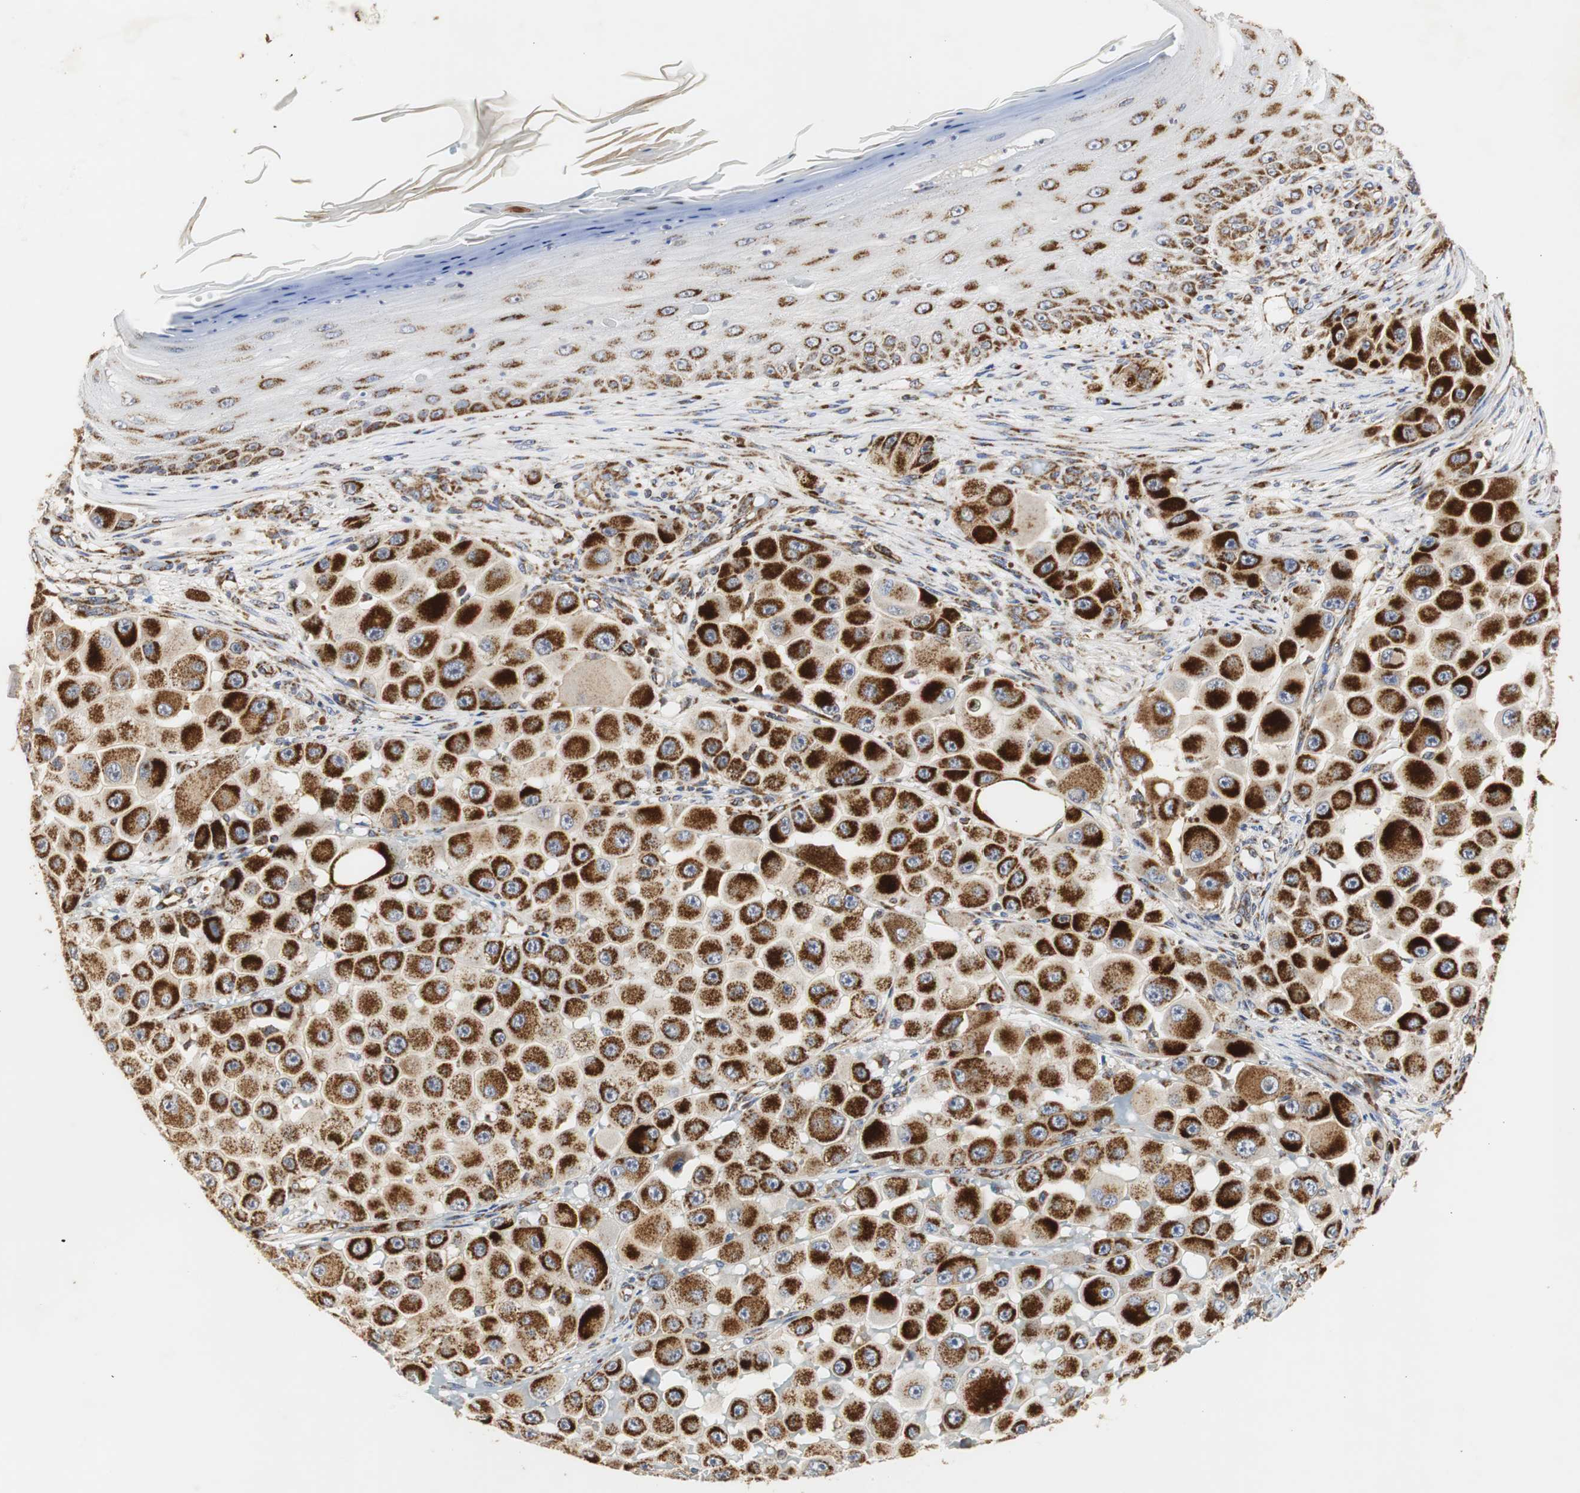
{"staining": {"intensity": "strong", "quantity": ">75%", "location": "cytoplasmic/membranous"}, "tissue": "melanoma", "cell_type": "Tumor cells", "image_type": "cancer", "snomed": [{"axis": "morphology", "description": "Malignant melanoma, NOS"}, {"axis": "topography", "description": "Skin"}], "caption": "A histopathology image showing strong cytoplasmic/membranous expression in approximately >75% of tumor cells in melanoma, as visualized by brown immunohistochemical staining.", "gene": "HSD17B10", "patient": {"sex": "female", "age": 81}}